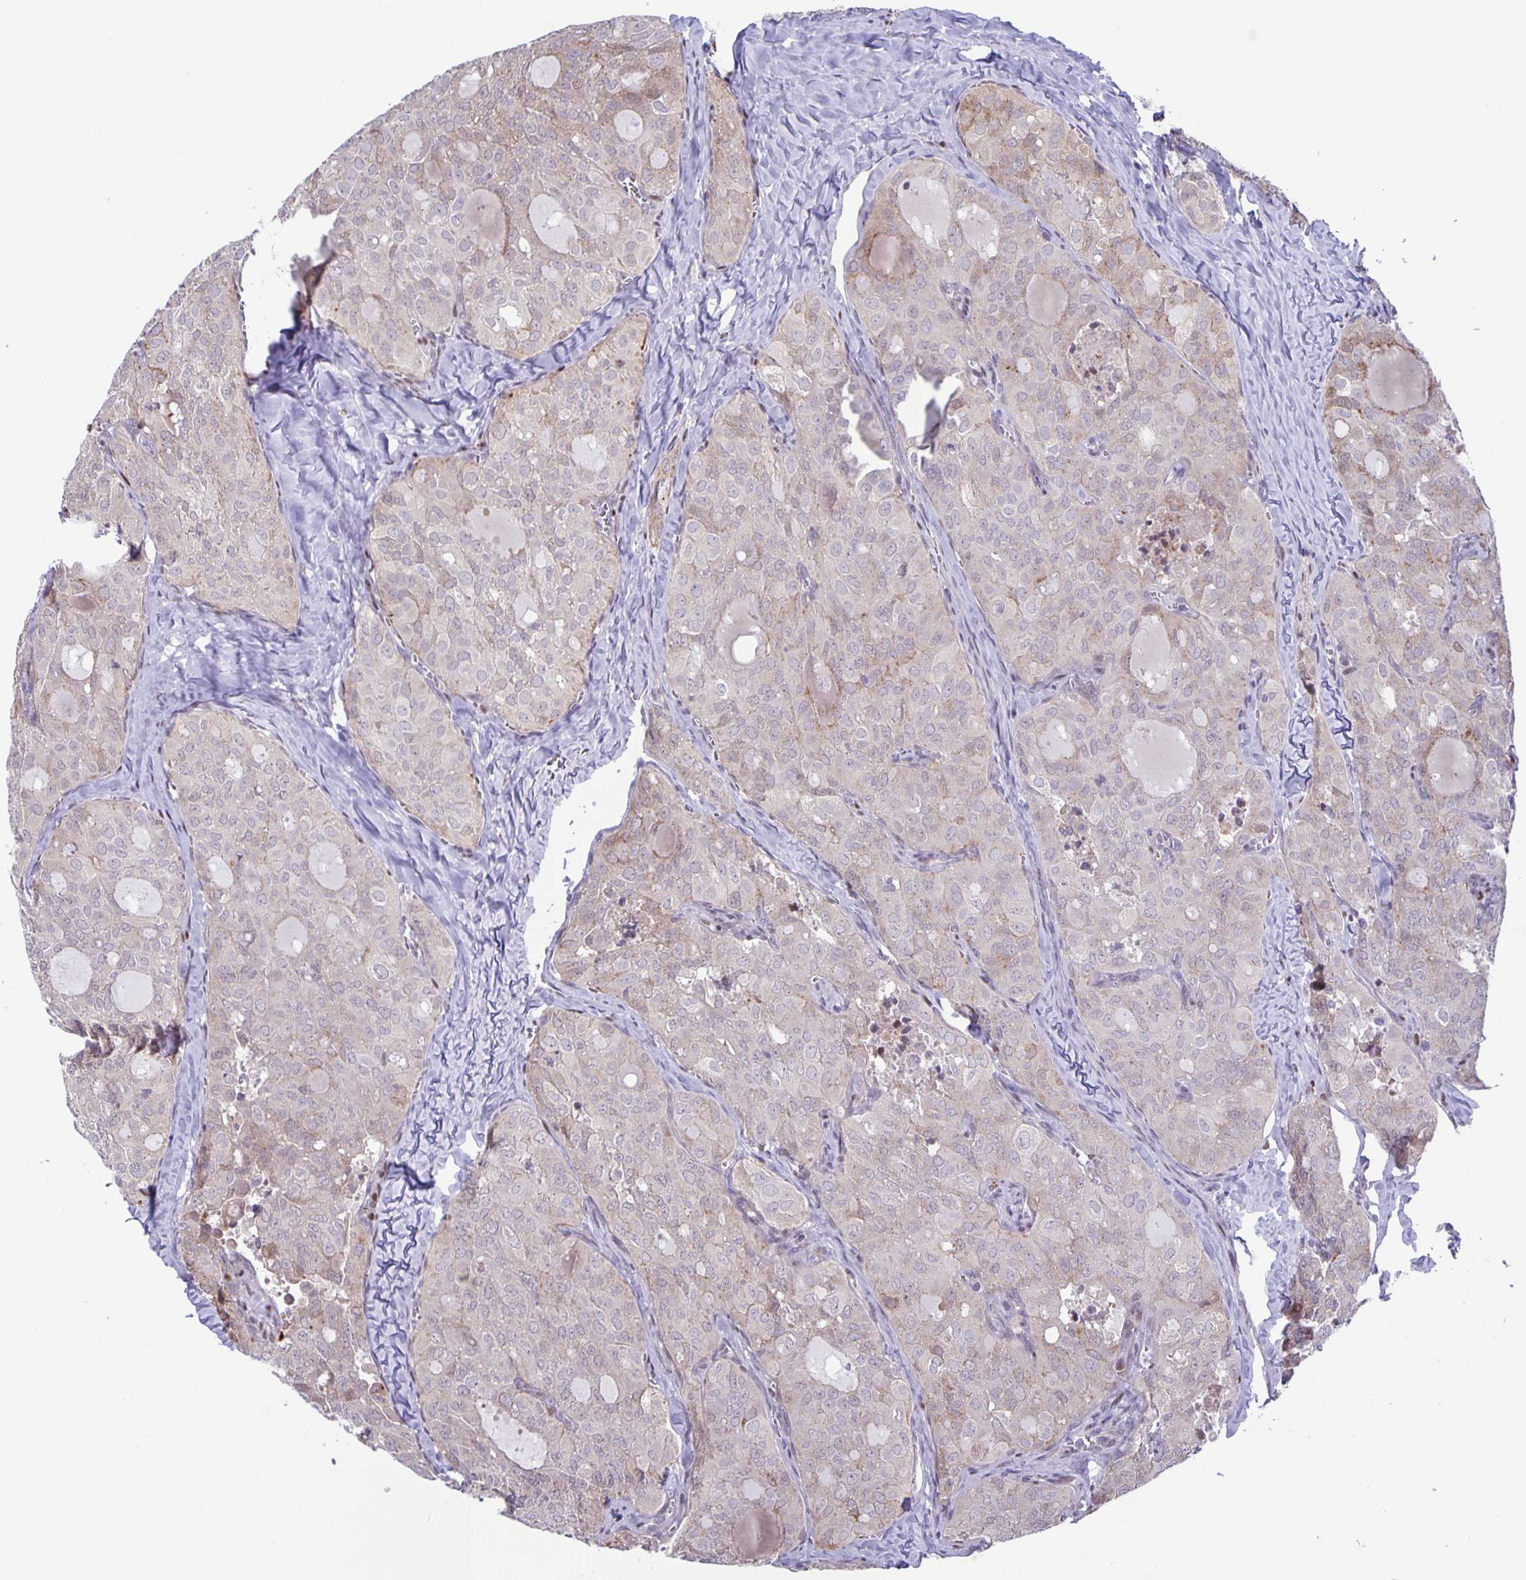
{"staining": {"intensity": "negative", "quantity": "none", "location": "none"}, "tissue": "thyroid cancer", "cell_type": "Tumor cells", "image_type": "cancer", "snomed": [{"axis": "morphology", "description": "Follicular adenoma carcinoma, NOS"}, {"axis": "topography", "description": "Thyroid gland"}], "caption": "The IHC photomicrograph has no significant staining in tumor cells of thyroid cancer (follicular adenoma carcinoma) tissue.", "gene": "MAPK12", "patient": {"sex": "male", "age": 75}}